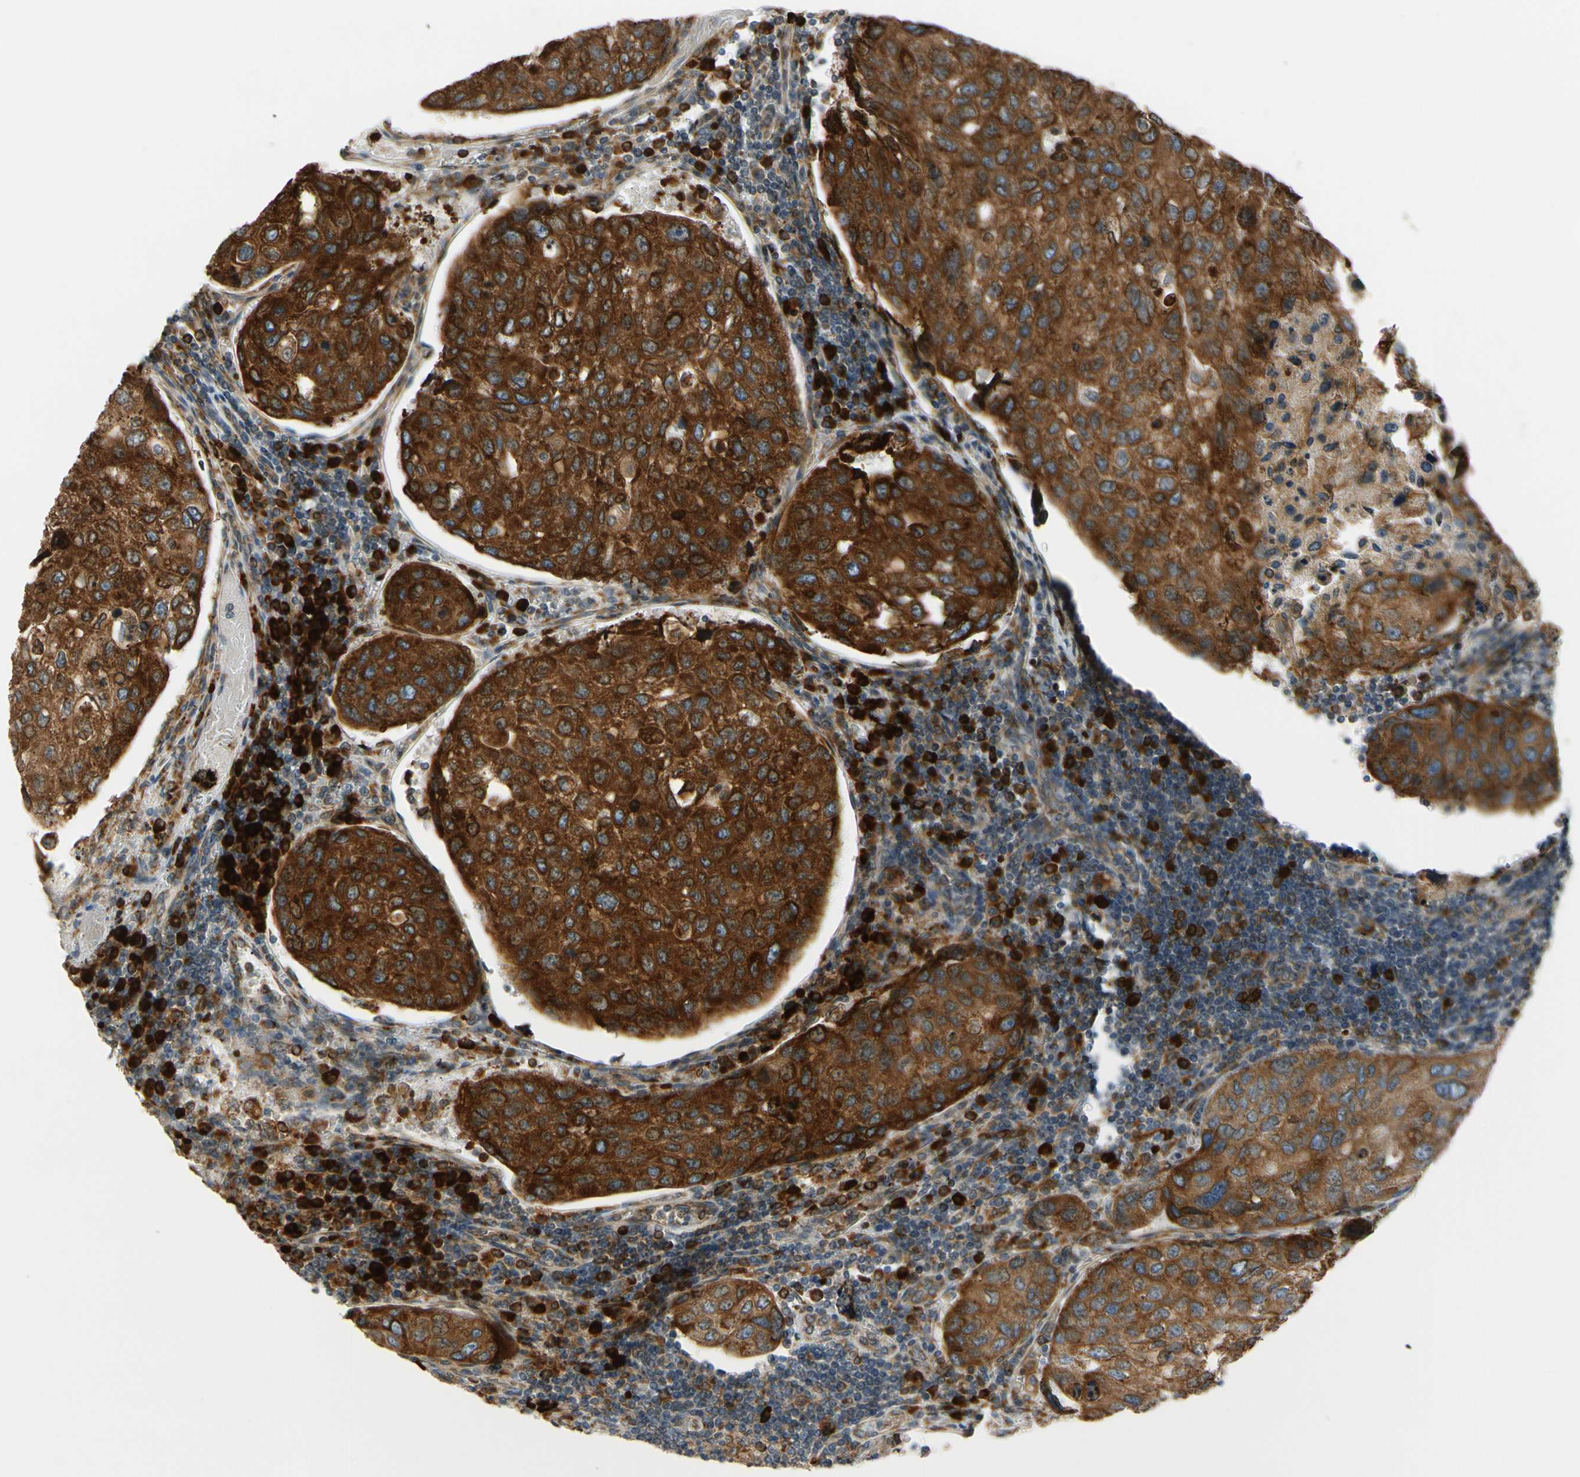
{"staining": {"intensity": "strong", "quantity": ">75%", "location": "cytoplasmic/membranous"}, "tissue": "urothelial cancer", "cell_type": "Tumor cells", "image_type": "cancer", "snomed": [{"axis": "morphology", "description": "Urothelial carcinoma, High grade"}, {"axis": "topography", "description": "Lymph node"}, {"axis": "topography", "description": "Urinary bladder"}], "caption": "IHC staining of urothelial carcinoma (high-grade), which shows high levels of strong cytoplasmic/membranous expression in about >75% of tumor cells indicating strong cytoplasmic/membranous protein expression. The staining was performed using DAB (brown) for protein detection and nuclei were counterstained in hematoxylin (blue).", "gene": "RPN2", "patient": {"sex": "male", "age": 51}}